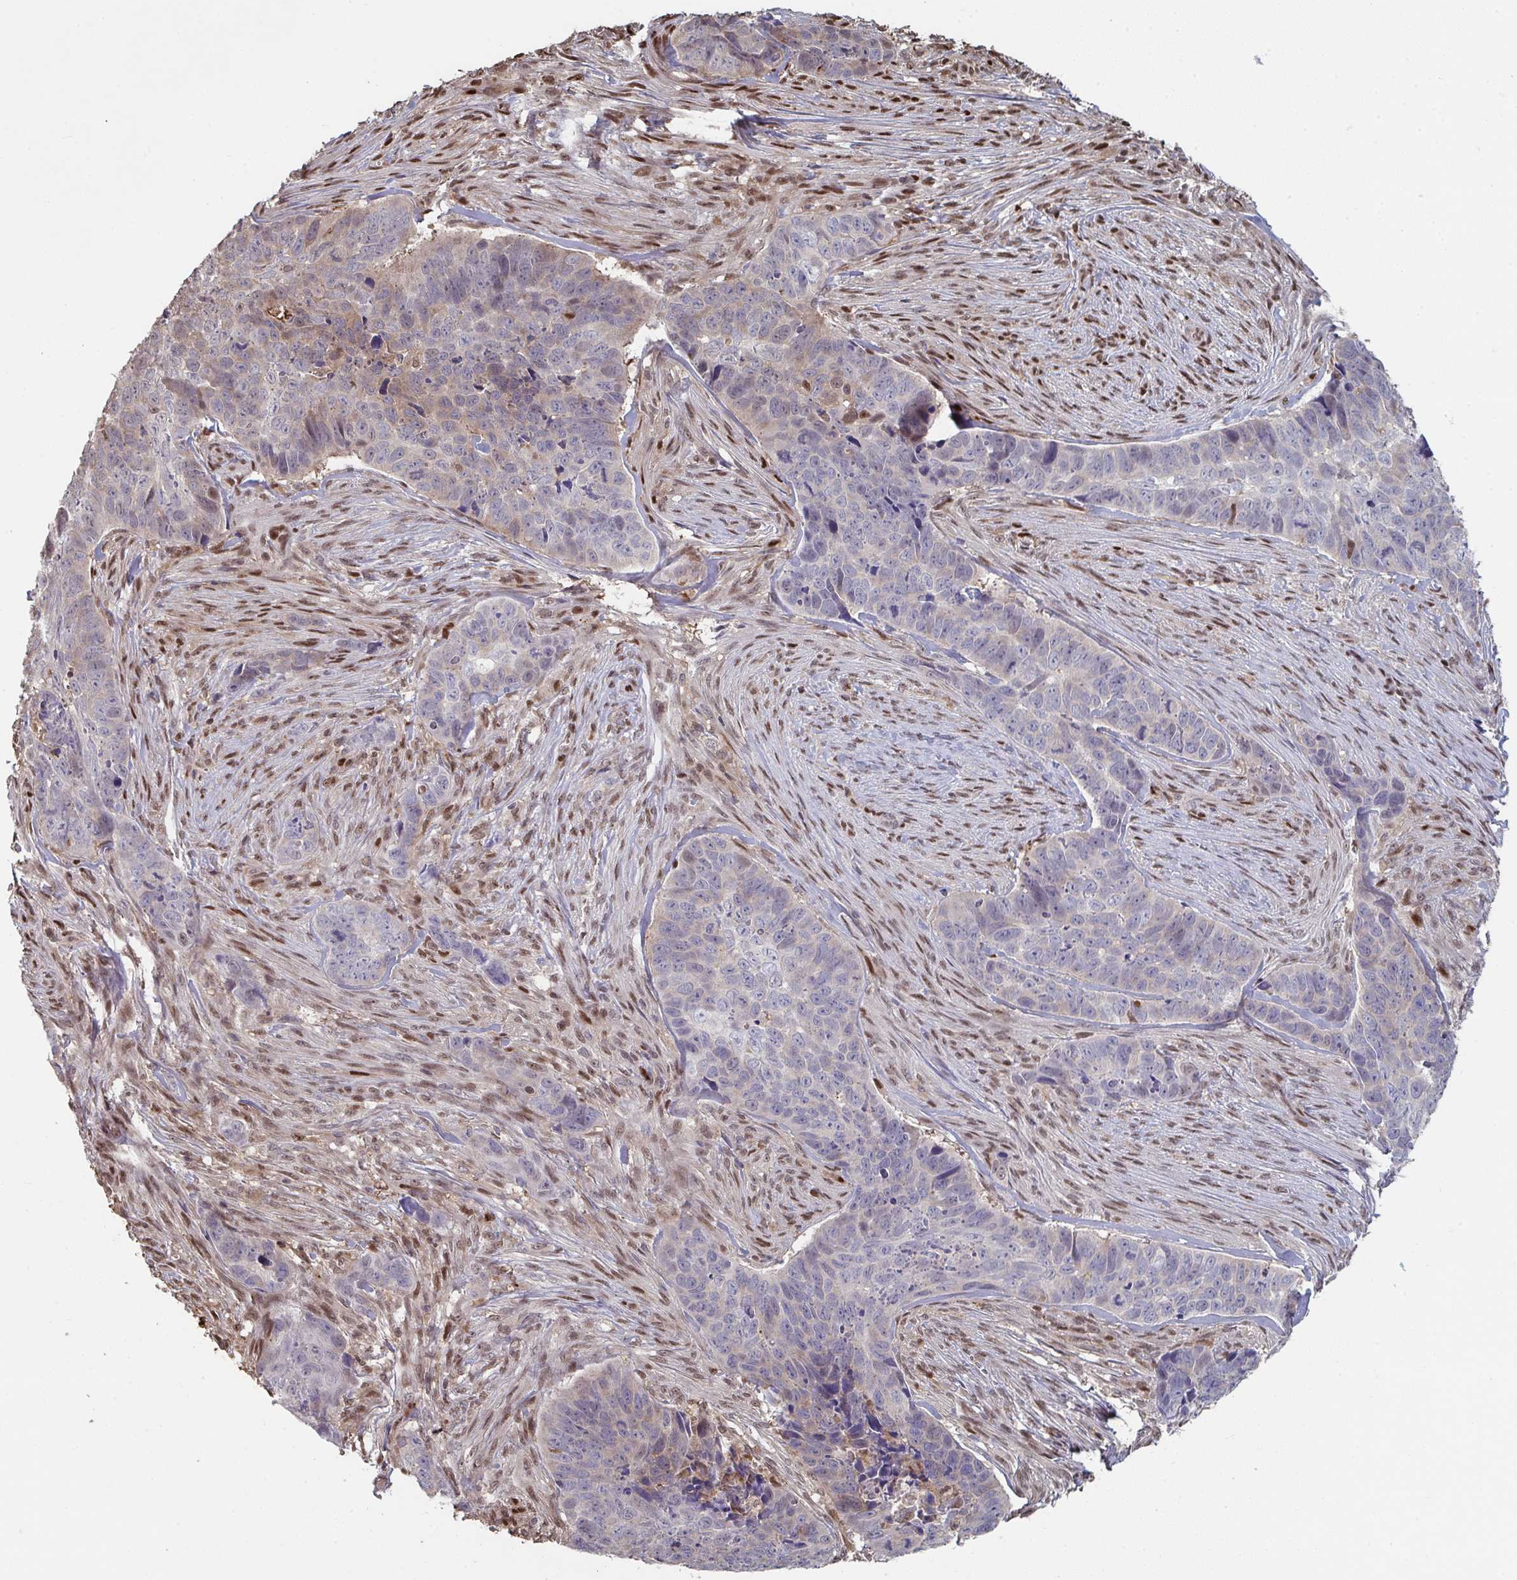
{"staining": {"intensity": "weak", "quantity": "<25%", "location": "cytoplasmic/membranous"}, "tissue": "skin cancer", "cell_type": "Tumor cells", "image_type": "cancer", "snomed": [{"axis": "morphology", "description": "Basal cell carcinoma"}, {"axis": "topography", "description": "Skin"}], "caption": "IHC micrograph of neoplastic tissue: human skin cancer stained with DAB reveals no significant protein positivity in tumor cells.", "gene": "ACD", "patient": {"sex": "female", "age": 82}}